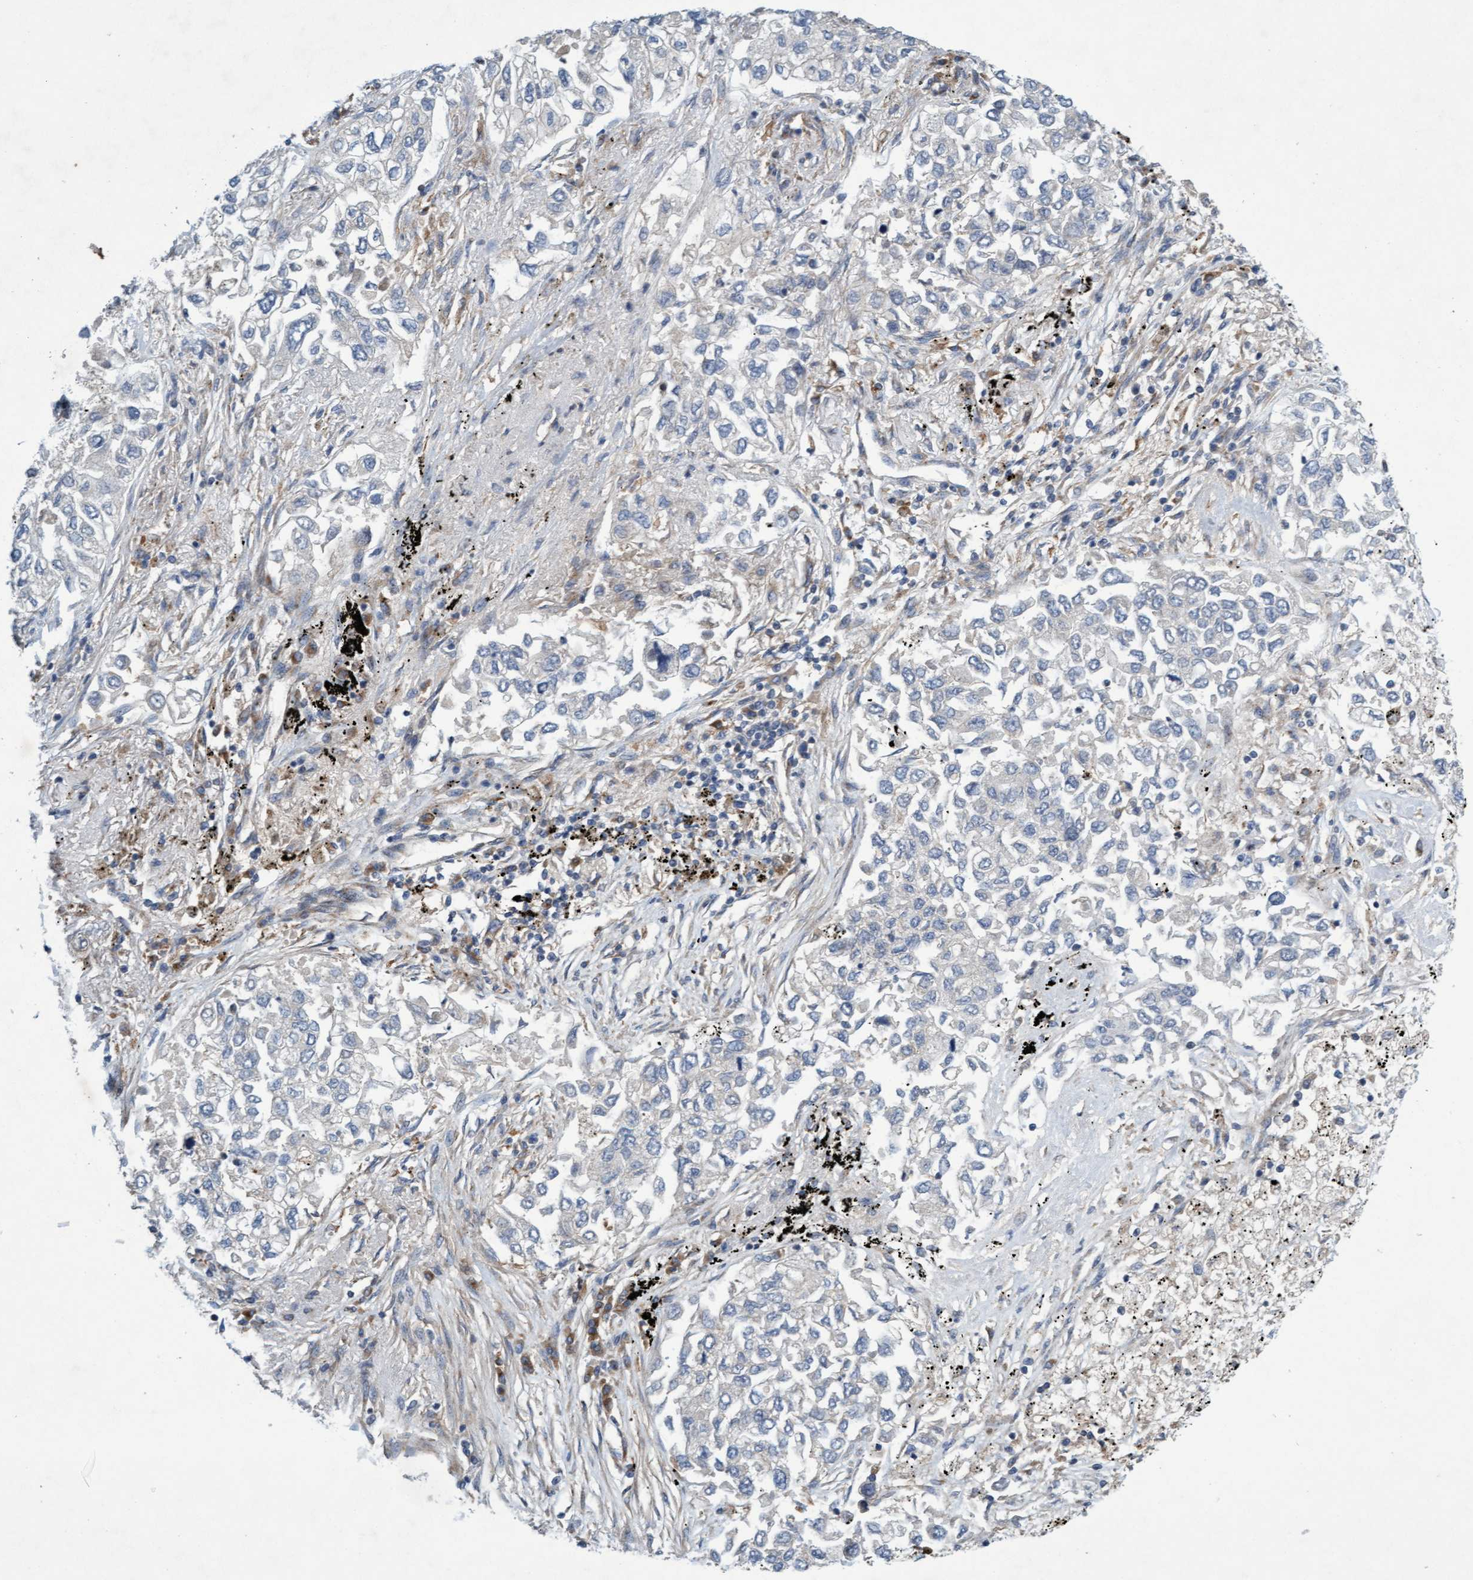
{"staining": {"intensity": "negative", "quantity": "none", "location": "none"}, "tissue": "lung cancer", "cell_type": "Tumor cells", "image_type": "cancer", "snomed": [{"axis": "morphology", "description": "Inflammation, NOS"}, {"axis": "morphology", "description": "Adenocarcinoma, NOS"}, {"axis": "topography", "description": "Lung"}], "caption": "Human lung cancer stained for a protein using immunohistochemistry shows no staining in tumor cells.", "gene": "DDHD2", "patient": {"sex": "male", "age": 63}}